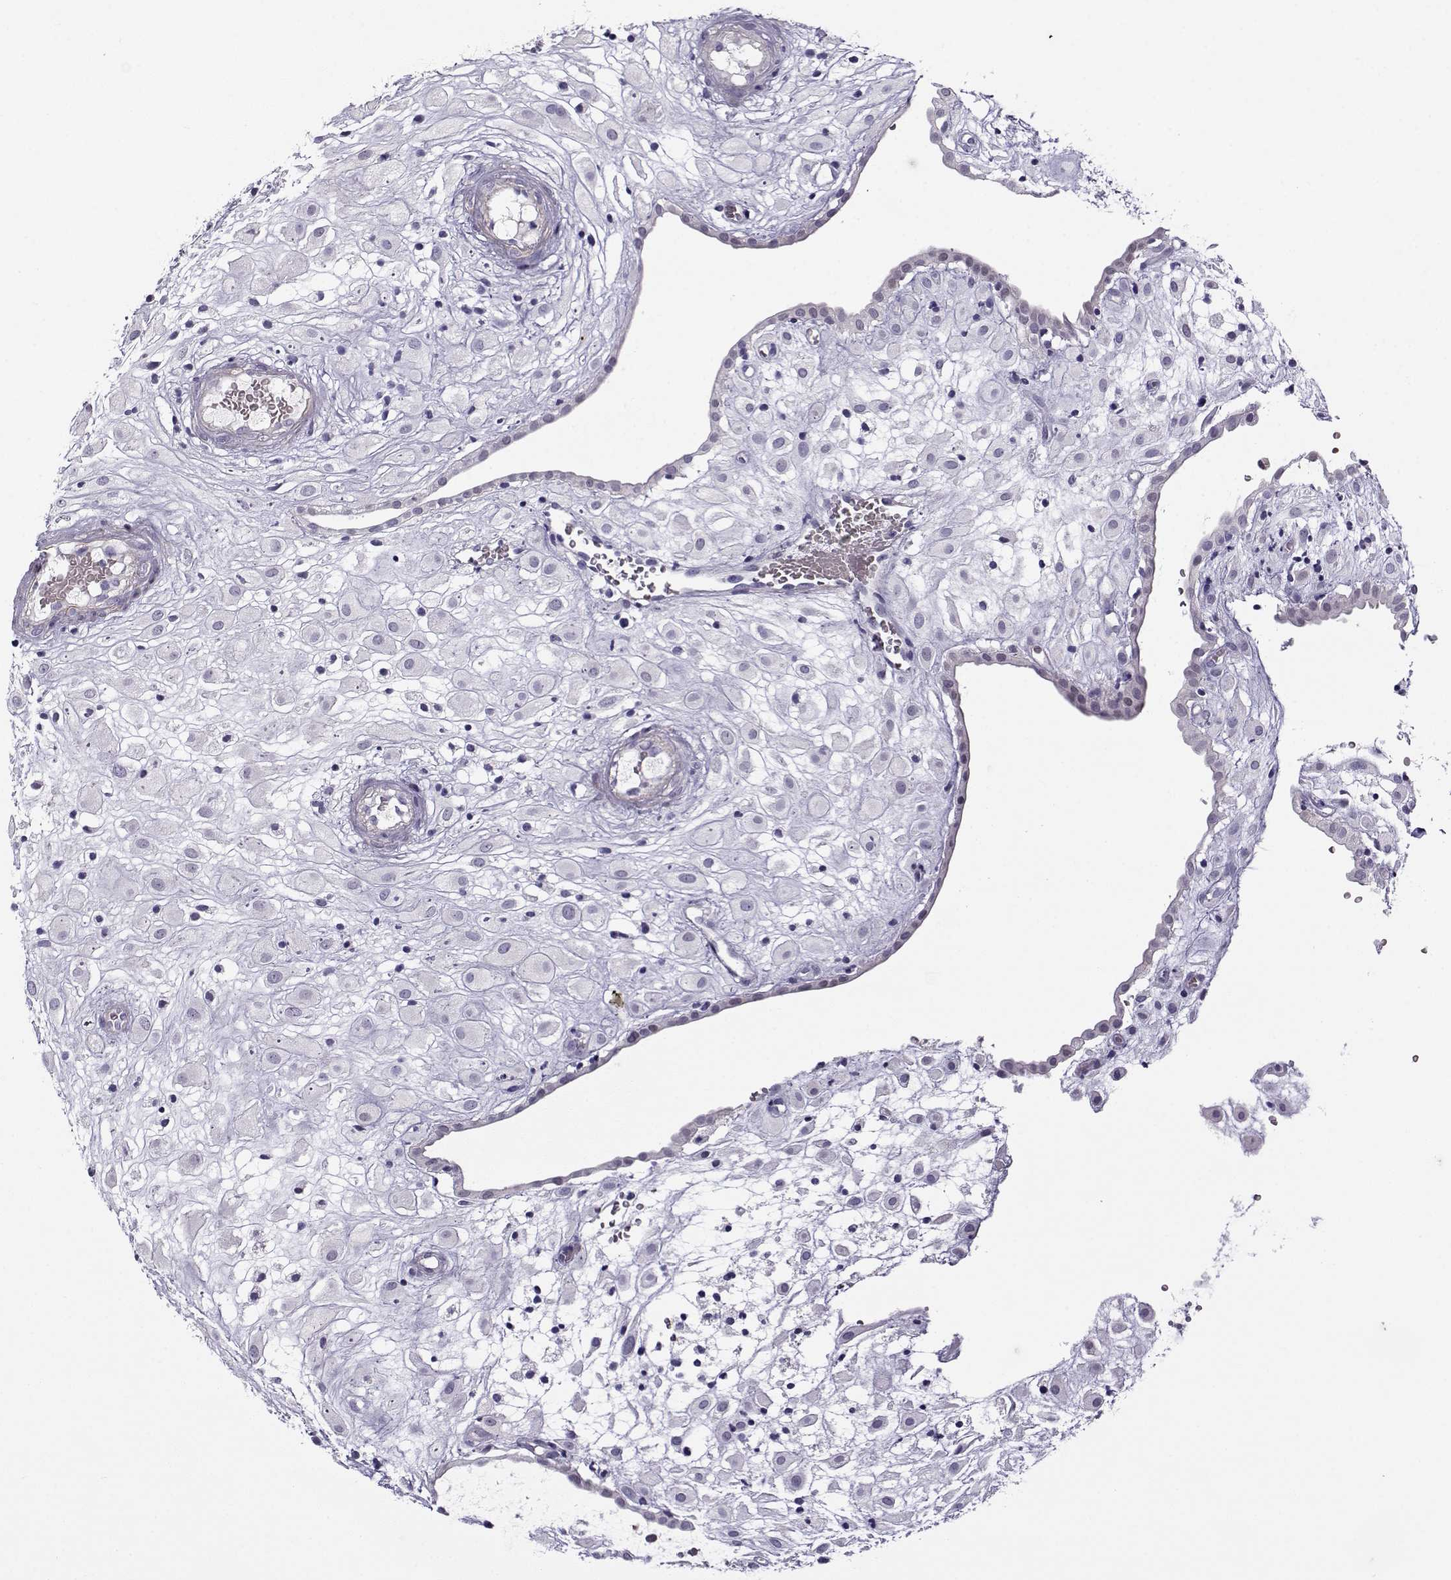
{"staining": {"intensity": "negative", "quantity": "none", "location": "none"}, "tissue": "placenta", "cell_type": "Decidual cells", "image_type": "normal", "snomed": [{"axis": "morphology", "description": "Normal tissue, NOS"}, {"axis": "topography", "description": "Placenta"}], "caption": "The micrograph demonstrates no staining of decidual cells in normal placenta.", "gene": "UCP3", "patient": {"sex": "female", "age": 24}}